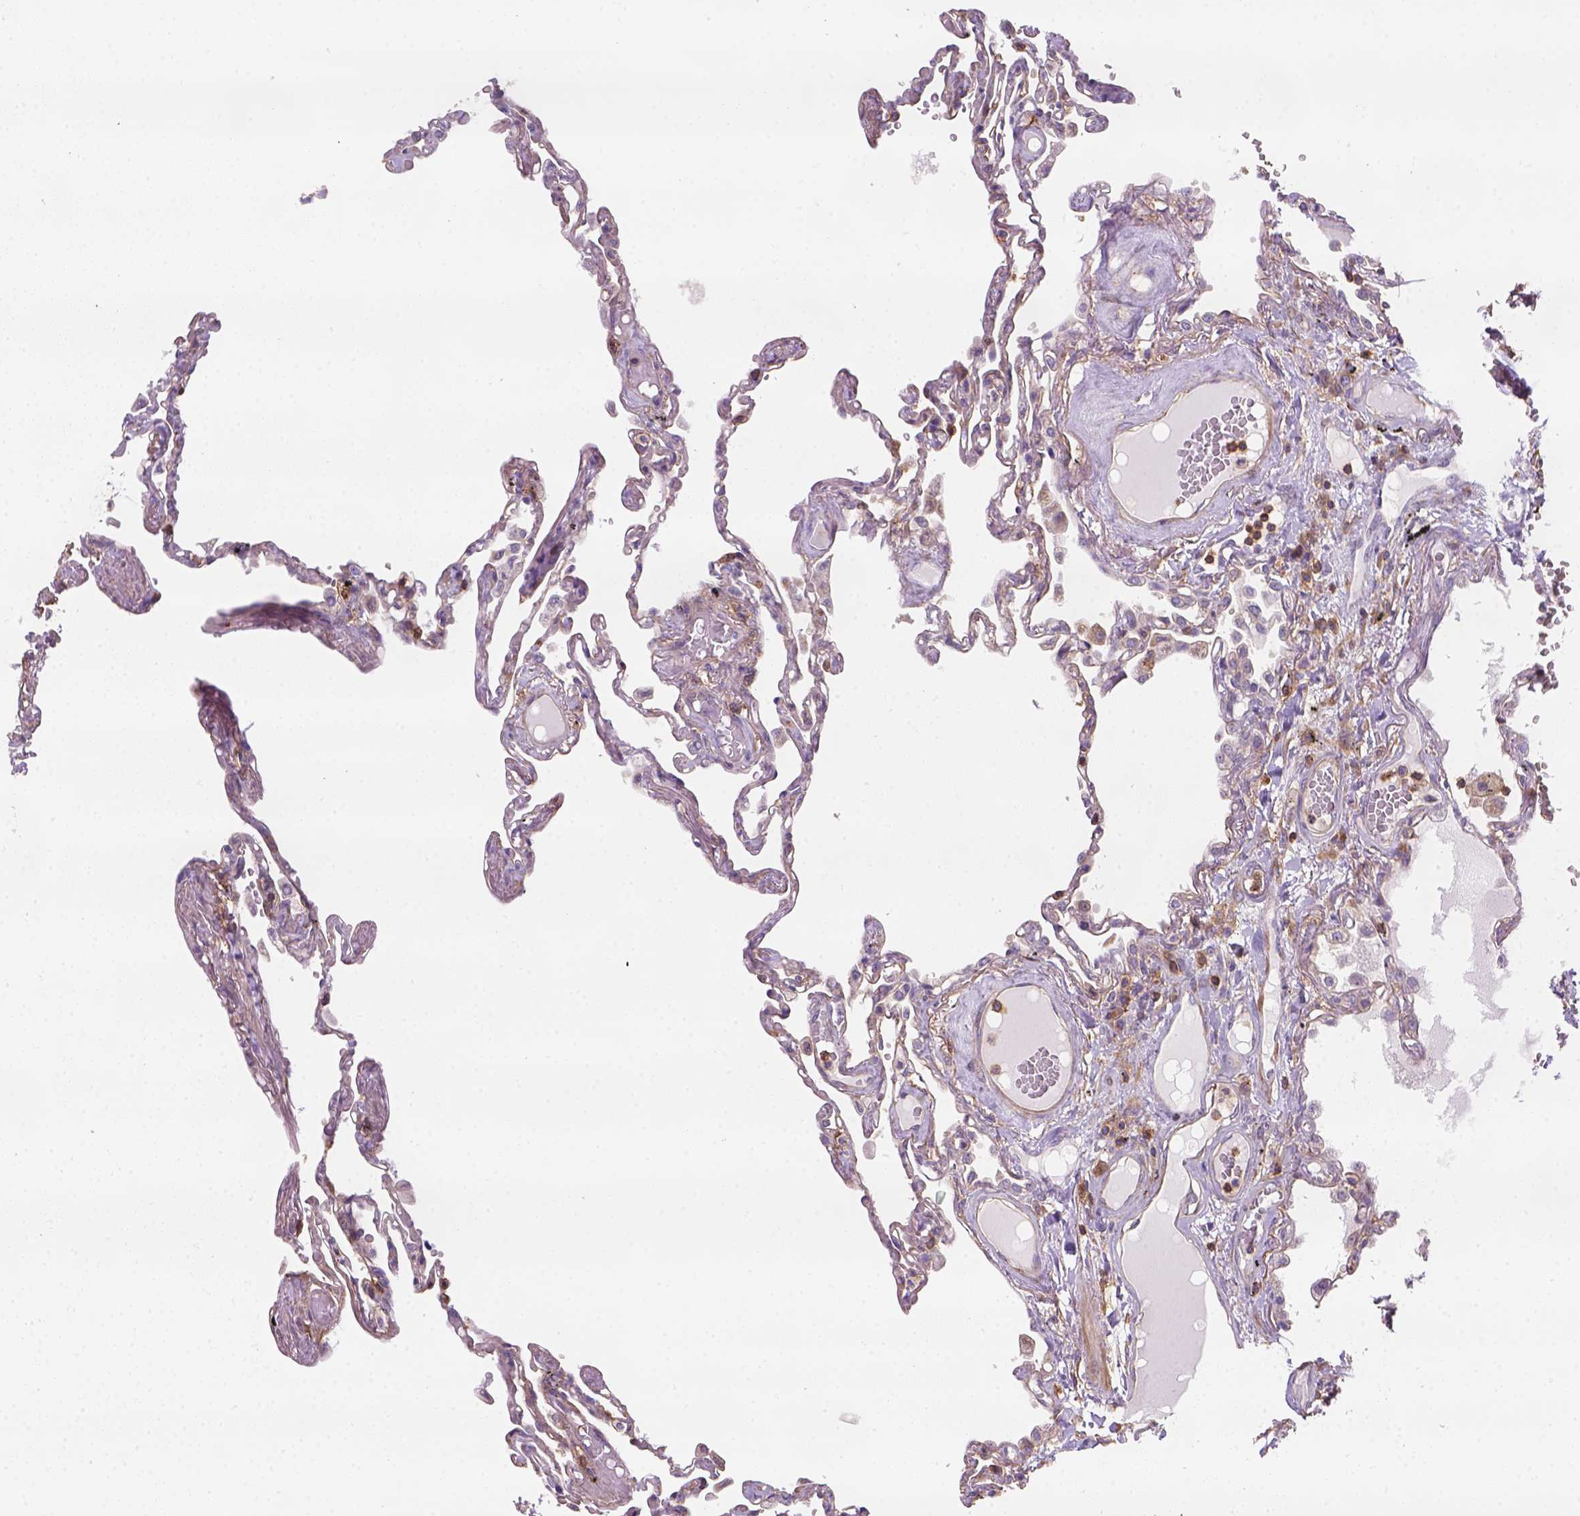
{"staining": {"intensity": "weak", "quantity": "25%-75%", "location": "cytoplasmic/membranous"}, "tissue": "lung", "cell_type": "Alveolar cells", "image_type": "normal", "snomed": [{"axis": "morphology", "description": "Normal tissue, NOS"}, {"axis": "morphology", "description": "Adenocarcinoma, NOS"}, {"axis": "topography", "description": "Cartilage tissue"}, {"axis": "topography", "description": "Lung"}], "caption": "Alveolar cells exhibit low levels of weak cytoplasmic/membranous positivity in approximately 25%-75% of cells in benign lung. The staining was performed using DAB, with brown indicating positive protein expression. Nuclei are stained blue with hematoxylin.", "gene": "GPRC5D", "patient": {"sex": "female", "age": 67}}